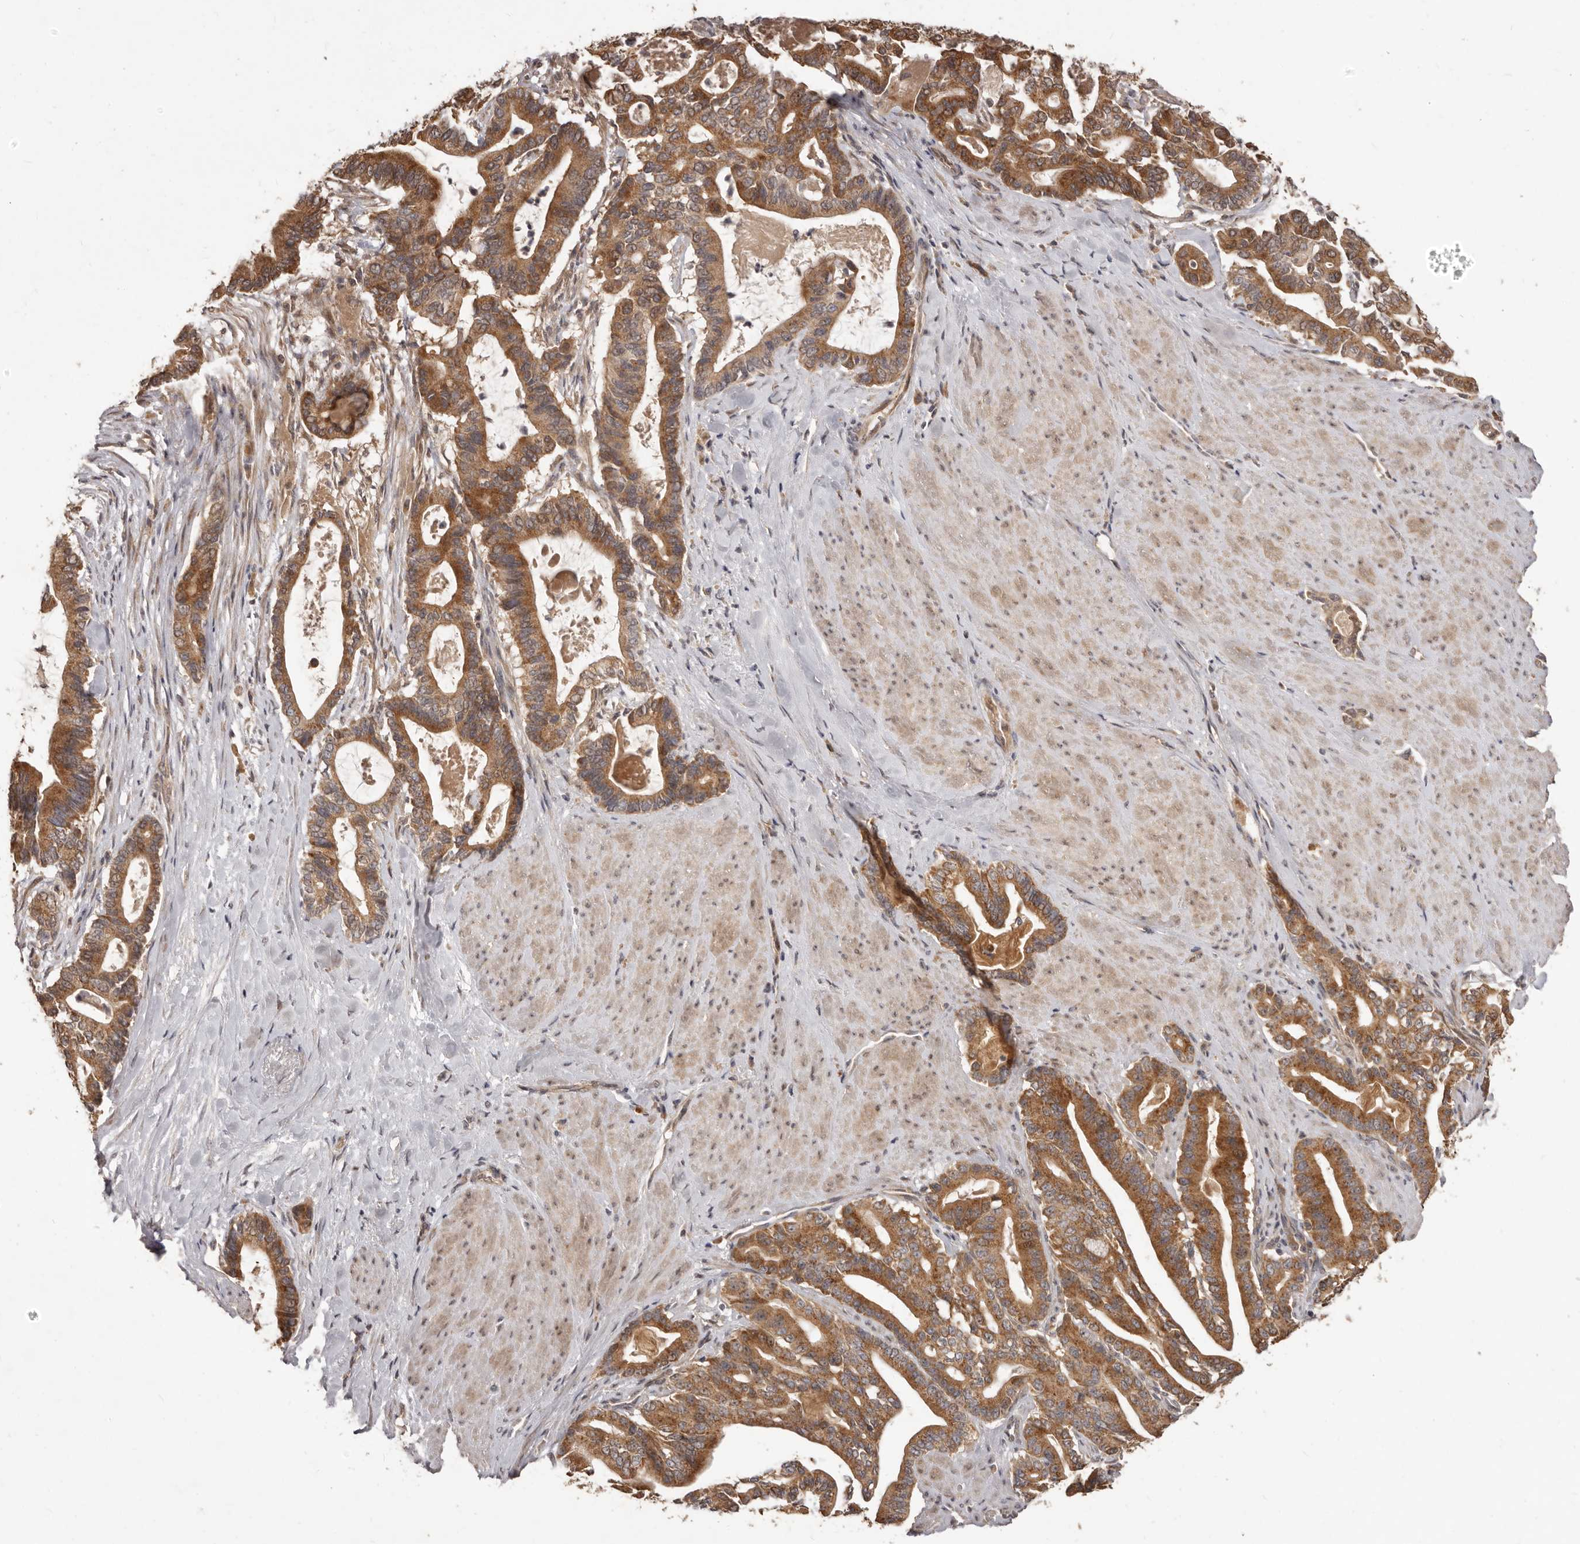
{"staining": {"intensity": "strong", "quantity": ">75%", "location": "cytoplasmic/membranous"}, "tissue": "pancreatic cancer", "cell_type": "Tumor cells", "image_type": "cancer", "snomed": [{"axis": "morphology", "description": "Adenocarcinoma, NOS"}, {"axis": "topography", "description": "Pancreas"}], "caption": "Protein expression analysis of pancreatic cancer (adenocarcinoma) exhibits strong cytoplasmic/membranous expression in approximately >75% of tumor cells. Immunohistochemistry stains the protein in brown and the nuclei are stained blue.", "gene": "MTO1", "patient": {"sex": "male", "age": 63}}